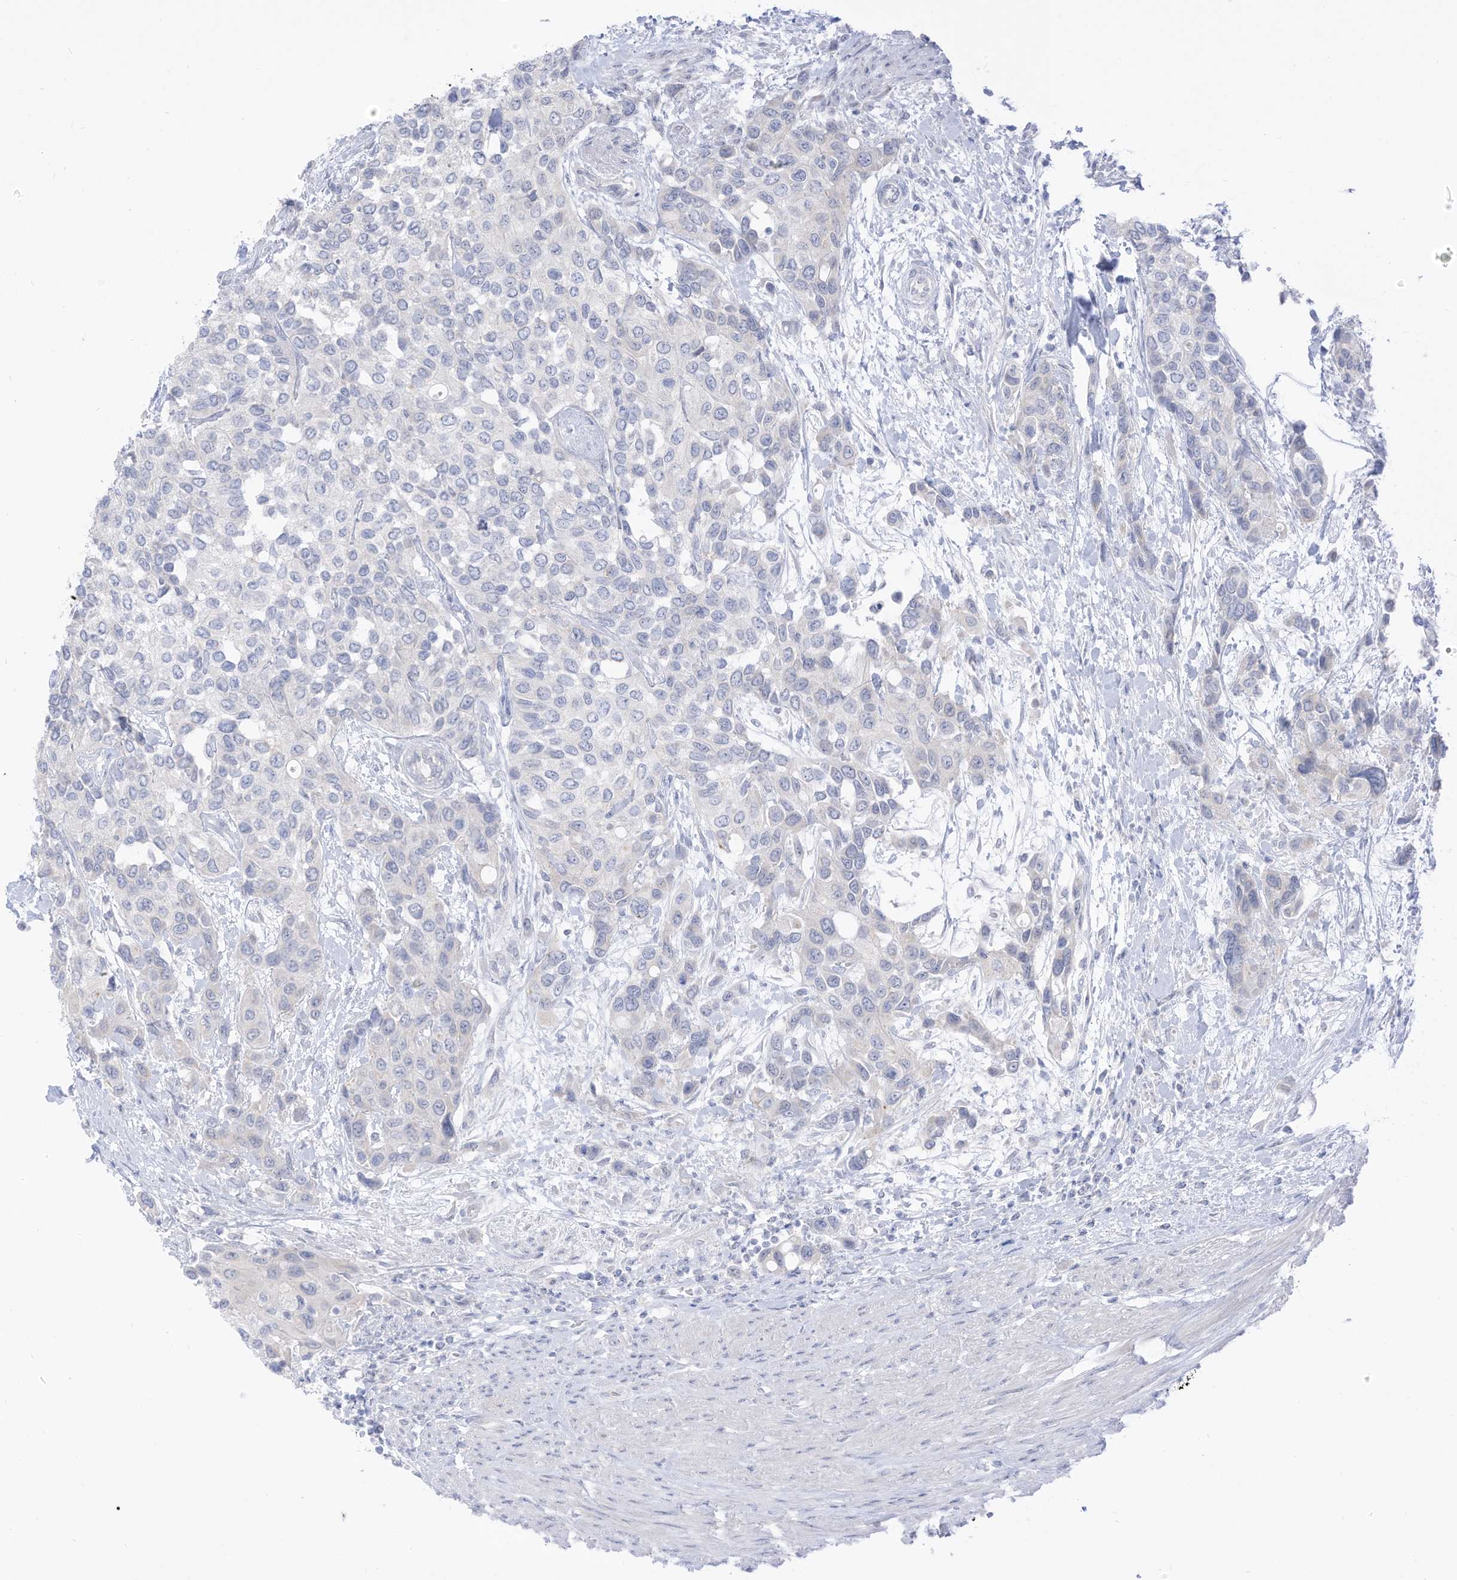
{"staining": {"intensity": "negative", "quantity": "none", "location": "none"}, "tissue": "urothelial cancer", "cell_type": "Tumor cells", "image_type": "cancer", "snomed": [{"axis": "morphology", "description": "Normal tissue, NOS"}, {"axis": "morphology", "description": "Urothelial carcinoma, High grade"}, {"axis": "topography", "description": "Vascular tissue"}, {"axis": "topography", "description": "Urinary bladder"}], "caption": "There is no significant staining in tumor cells of urothelial cancer.", "gene": "OGT", "patient": {"sex": "female", "age": 56}}